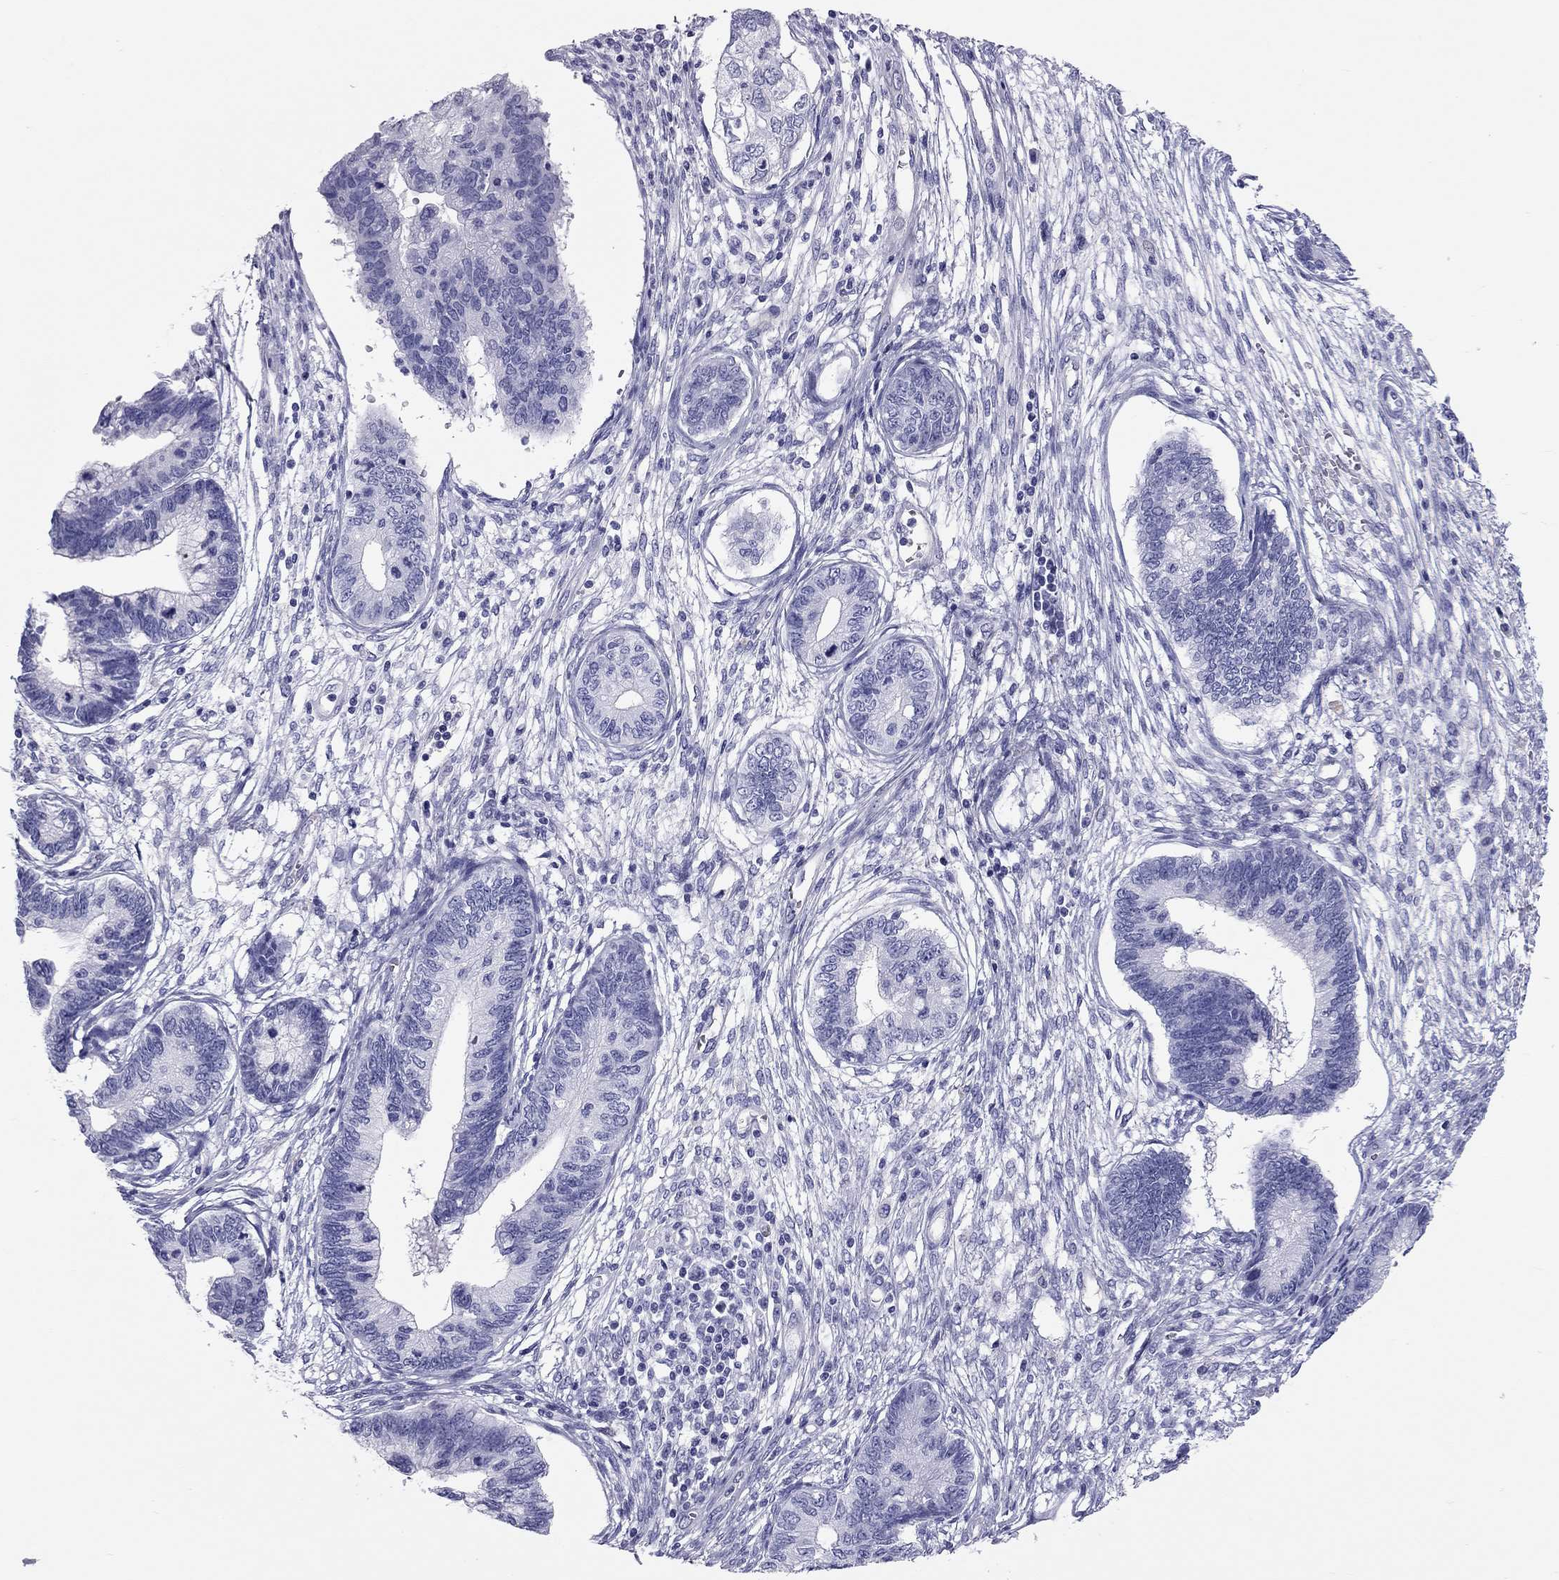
{"staining": {"intensity": "negative", "quantity": "none", "location": "none"}, "tissue": "cervical cancer", "cell_type": "Tumor cells", "image_type": "cancer", "snomed": [{"axis": "morphology", "description": "Adenocarcinoma, NOS"}, {"axis": "topography", "description": "Cervix"}], "caption": "There is no significant positivity in tumor cells of adenocarcinoma (cervical). Nuclei are stained in blue.", "gene": "FSCN3", "patient": {"sex": "female", "age": 44}}